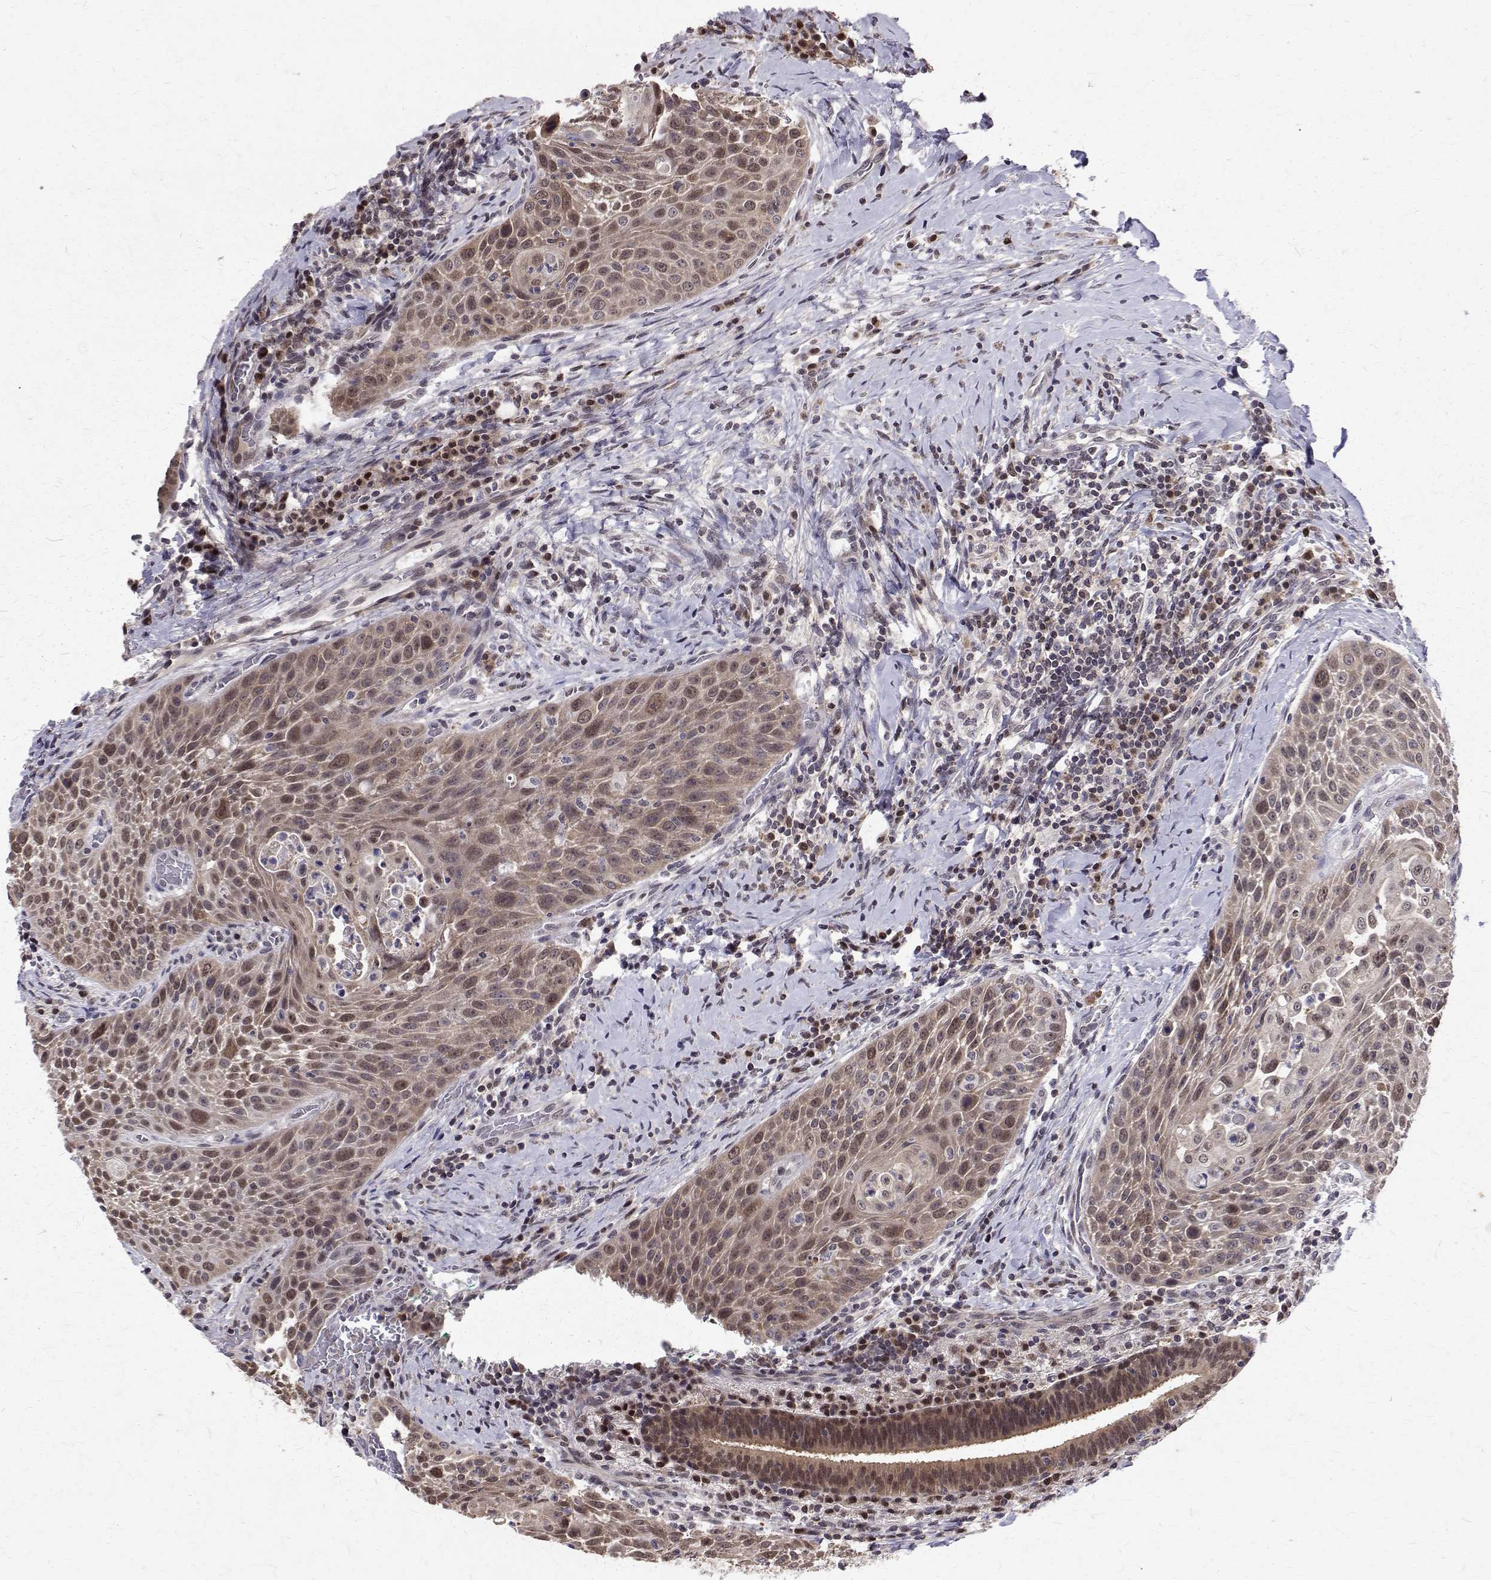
{"staining": {"intensity": "weak", "quantity": ">75%", "location": "cytoplasmic/membranous,nuclear"}, "tissue": "head and neck cancer", "cell_type": "Tumor cells", "image_type": "cancer", "snomed": [{"axis": "morphology", "description": "Squamous cell carcinoma, NOS"}, {"axis": "topography", "description": "Head-Neck"}], "caption": "Protein positivity by immunohistochemistry exhibits weak cytoplasmic/membranous and nuclear staining in approximately >75% of tumor cells in head and neck cancer (squamous cell carcinoma). (DAB IHC with brightfield microscopy, high magnification).", "gene": "NIF3L1", "patient": {"sex": "male", "age": 69}}